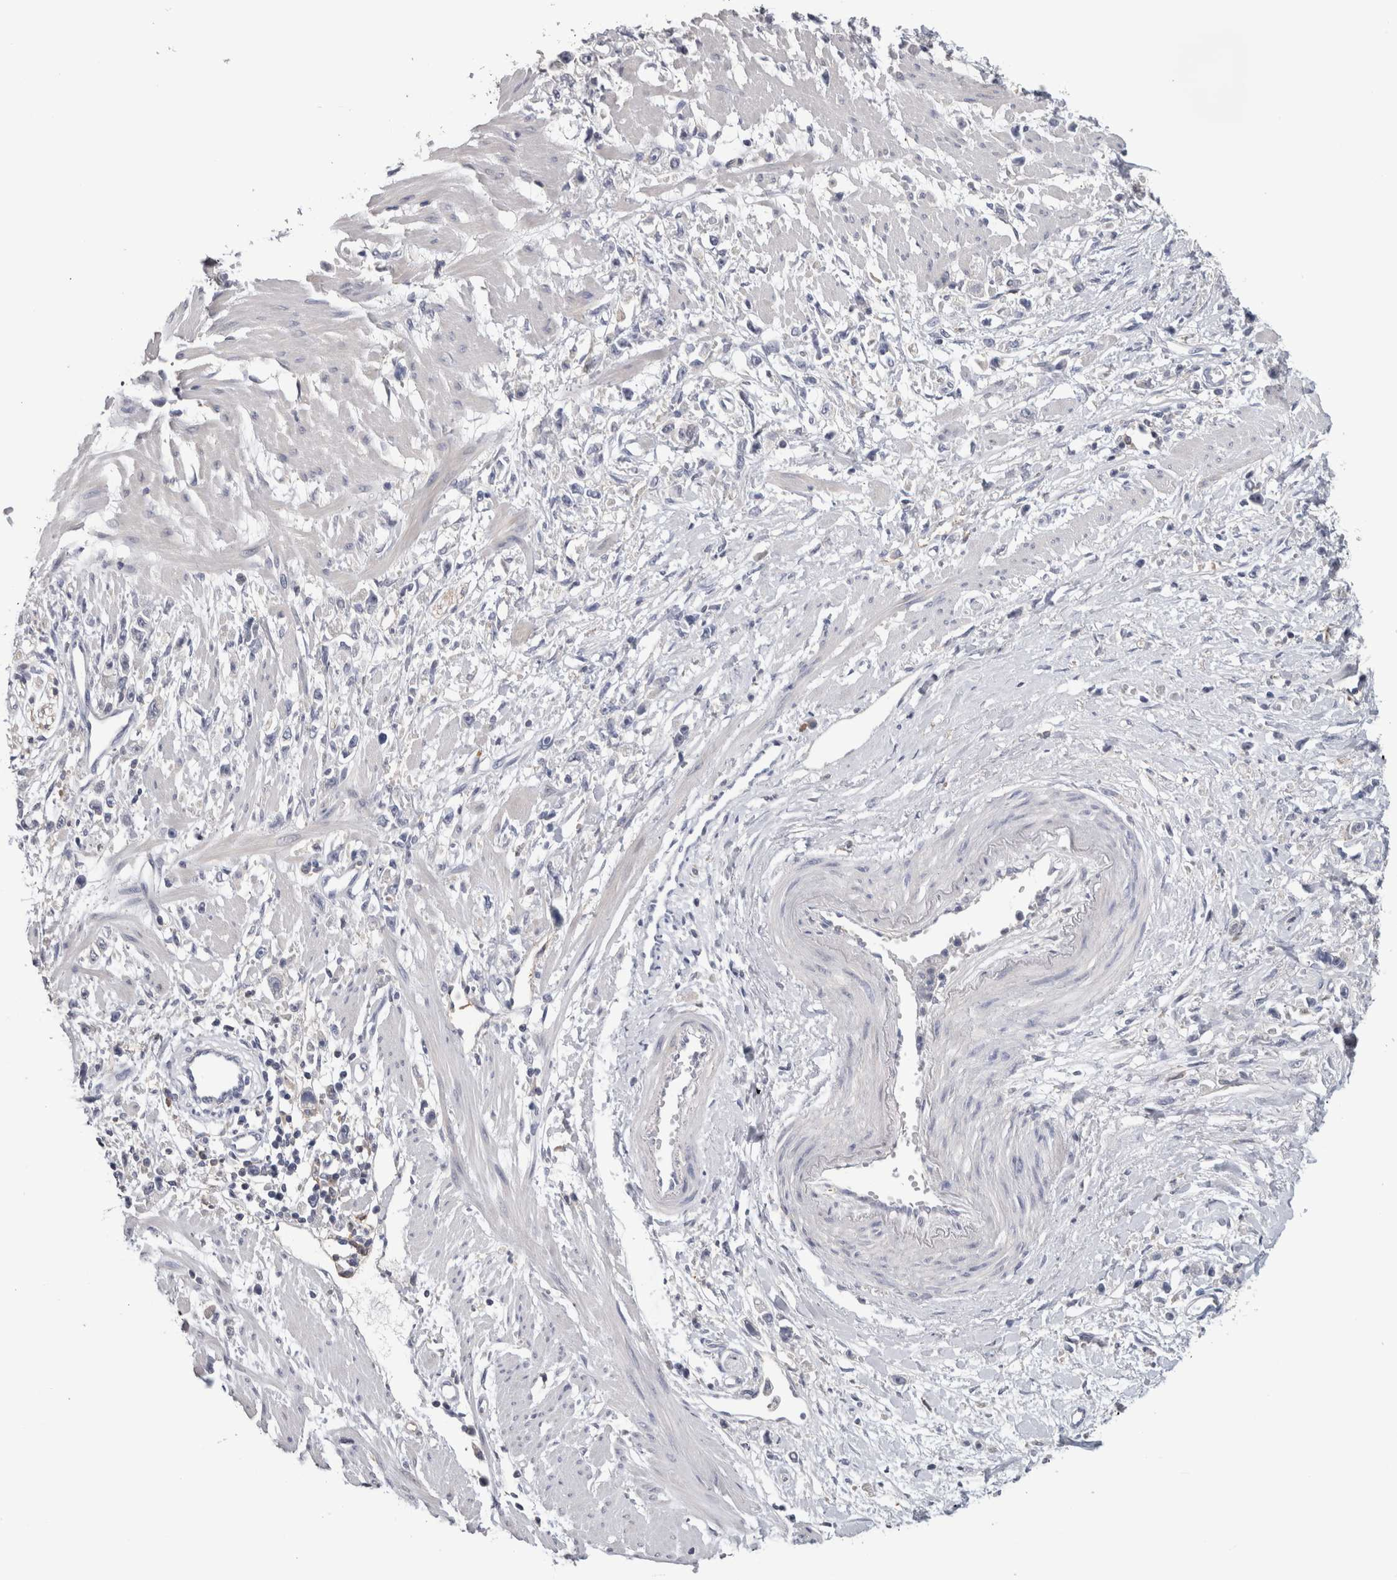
{"staining": {"intensity": "negative", "quantity": "none", "location": "none"}, "tissue": "stomach cancer", "cell_type": "Tumor cells", "image_type": "cancer", "snomed": [{"axis": "morphology", "description": "Adenocarcinoma, NOS"}, {"axis": "topography", "description": "Stomach"}], "caption": "This is an immunohistochemistry (IHC) photomicrograph of human adenocarcinoma (stomach). There is no expression in tumor cells.", "gene": "SCRN1", "patient": {"sex": "female", "age": 59}}